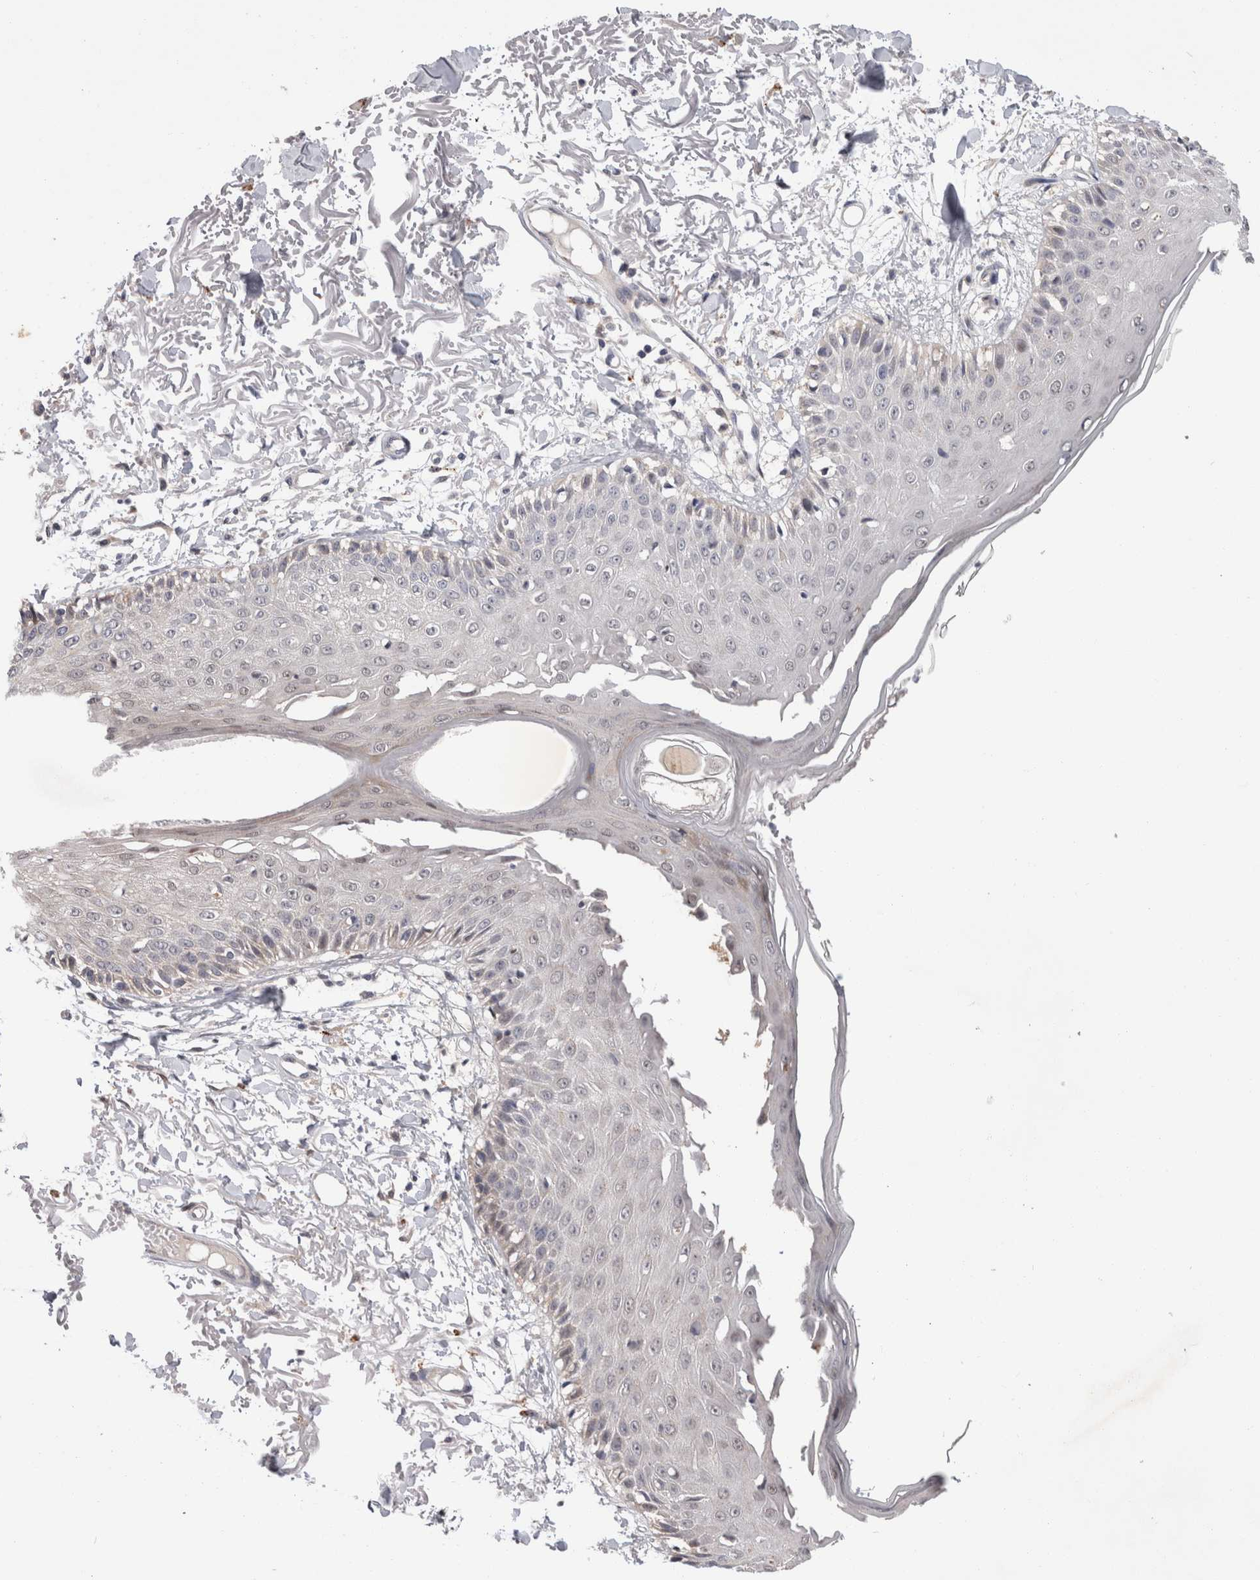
{"staining": {"intensity": "weak", "quantity": "25%-75%", "location": "cytoplasmic/membranous"}, "tissue": "skin", "cell_type": "Fibroblasts", "image_type": "normal", "snomed": [{"axis": "morphology", "description": "Normal tissue, NOS"}, {"axis": "morphology", "description": "Squamous cell carcinoma, NOS"}, {"axis": "topography", "description": "Skin"}, {"axis": "topography", "description": "Peripheral nerve tissue"}], "caption": "Skin stained with immunohistochemistry exhibits weak cytoplasmic/membranous staining in approximately 25%-75% of fibroblasts.", "gene": "MRPL37", "patient": {"sex": "male", "age": 83}}